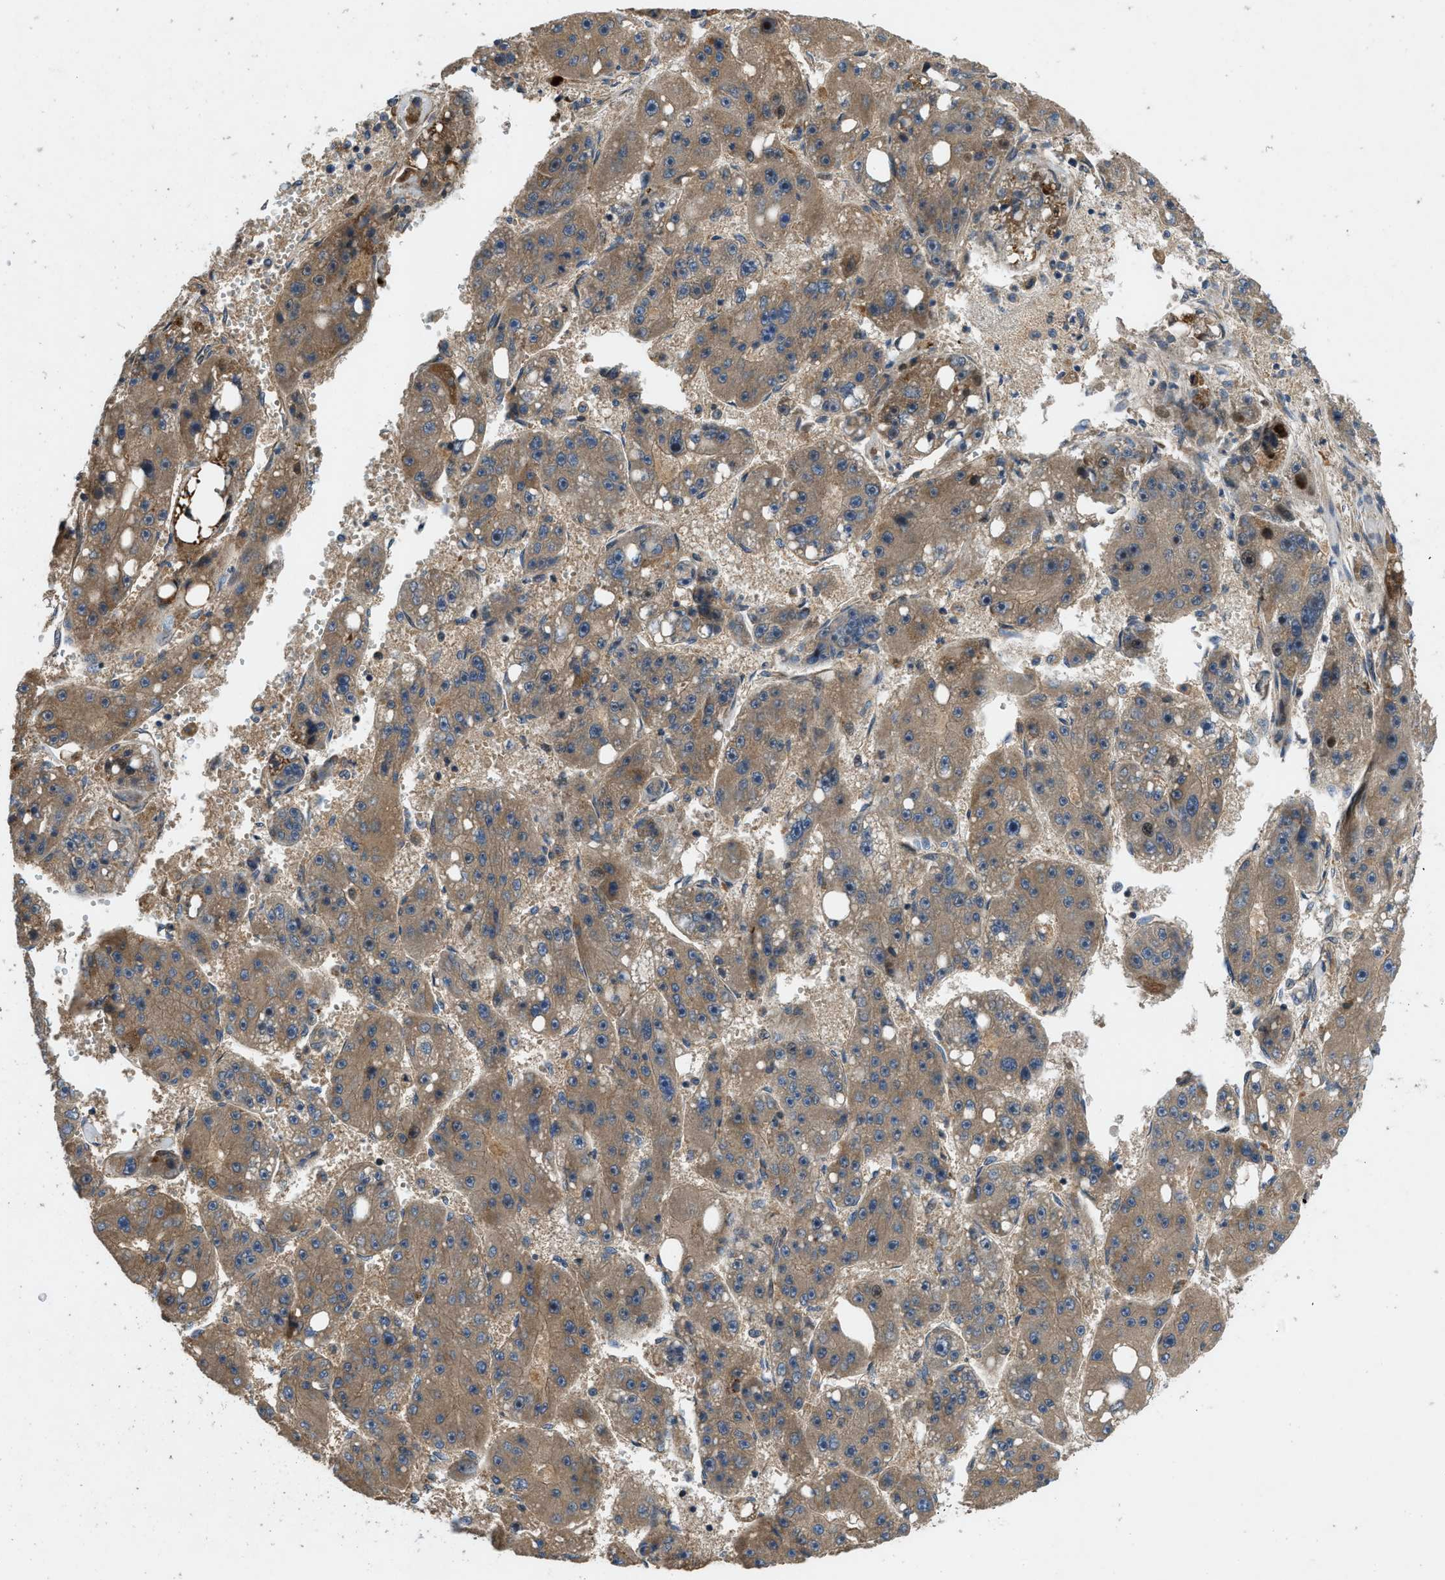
{"staining": {"intensity": "weak", "quantity": ">75%", "location": "cytoplasmic/membranous"}, "tissue": "liver cancer", "cell_type": "Tumor cells", "image_type": "cancer", "snomed": [{"axis": "morphology", "description": "Carcinoma, Hepatocellular, NOS"}, {"axis": "topography", "description": "Liver"}], "caption": "High-power microscopy captured an immunohistochemistry (IHC) micrograph of liver hepatocellular carcinoma, revealing weak cytoplasmic/membranous positivity in about >75% of tumor cells.", "gene": "CNNM3", "patient": {"sex": "female", "age": 61}}